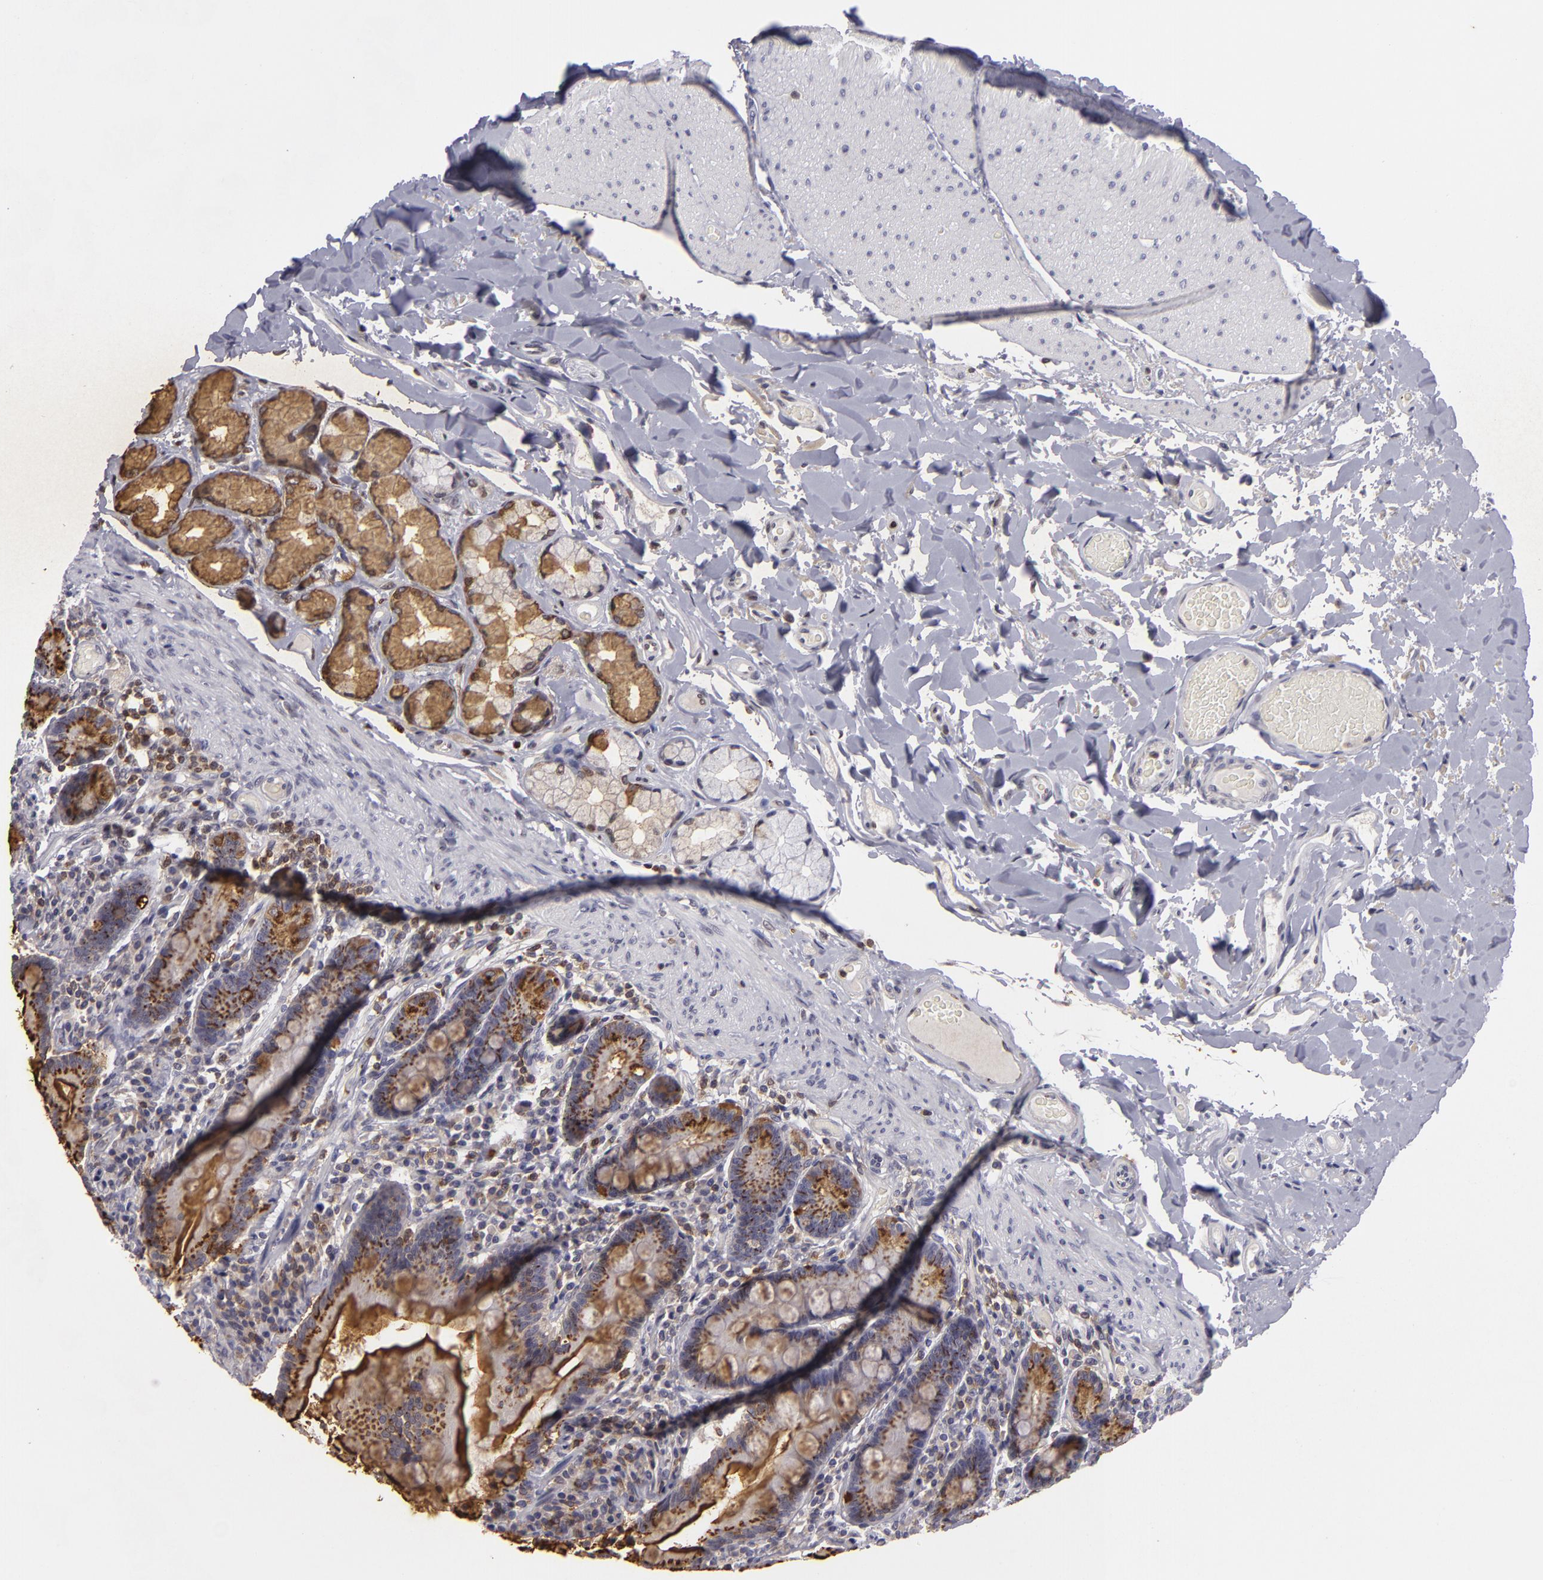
{"staining": {"intensity": "moderate", "quantity": "25%-75%", "location": "cytoplasmic/membranous"}, "tissue": "duodenum", "cell_type": "Glandular cells", "image_type": "normal", "snomed": [{"axis": "morphology", "description": "Normal tissue, NOS"}, {"axis": "topography", "description": "Duodenum"}], "caption": "There is medium levels of moderate cytoplasmic/membranous expression in glandular cells of unremarkable duodenum, as demonstrated by immunohistochemical staining (brown color).", "gene": "KCNAB2", "patient": {"sex": "male", "age": 73}}